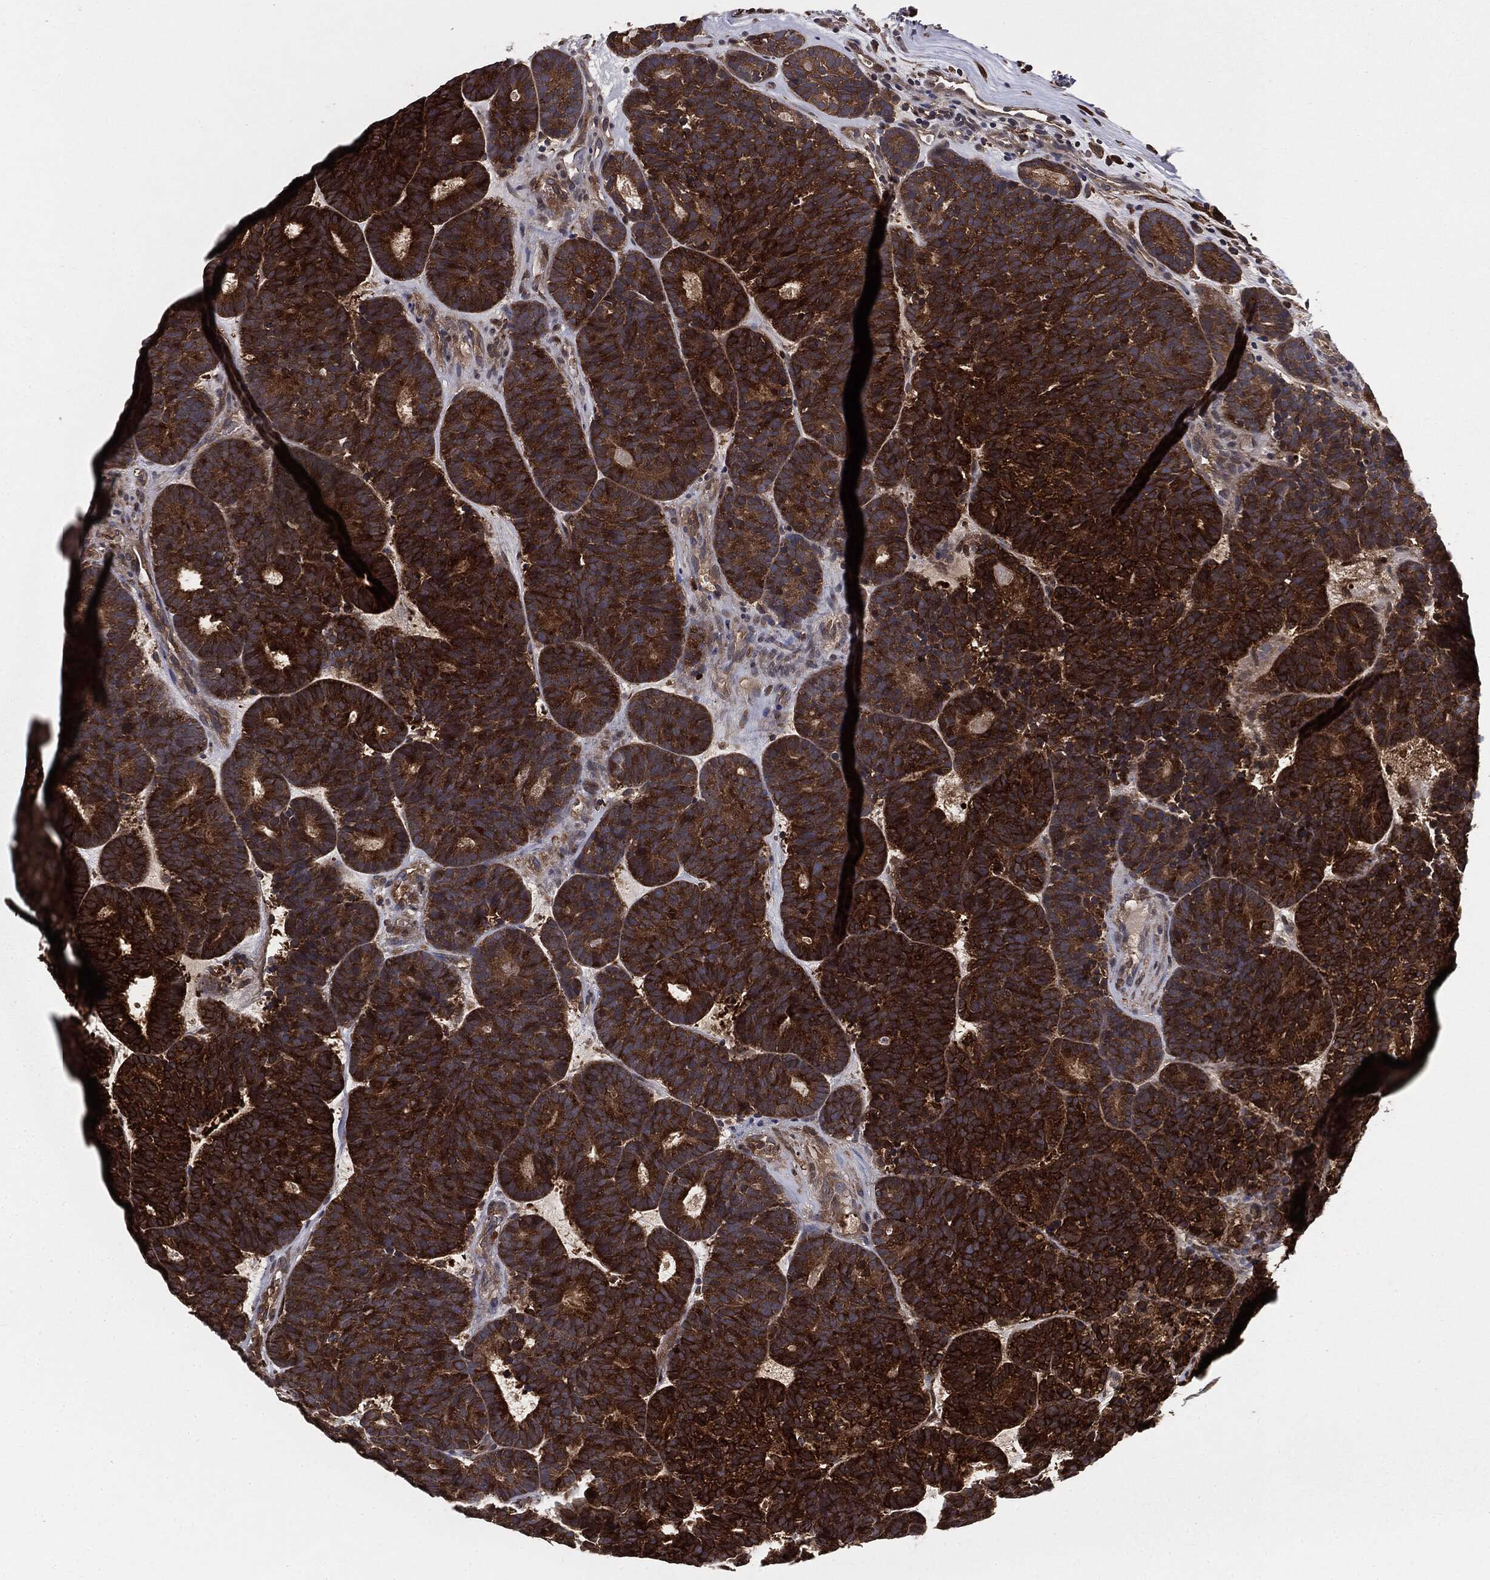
{"staining": {"intensity": "strong", "quantity": ">75%", "location": "cytoplasmic/membranous"}, "tissue": "head and neck cancer", "cell_type": "Tumor cells", "image_type": "cancer", "snomed": [{"axis": "morphology", "description": "Adenocarcinoma, NOS"}, {"axis": "topography", "description": "Head-Neck"}], "caption": "Brown immunohistochemical staining in human head and neck cancer exhibits strong cytoplasmic/membranous expression in about >75% of tumor cells. (DAB IHC, brown staining for protein, blue staining for nuclei).", "gene": "GNB5", "patient": {"sex": "female", "age": 81}}